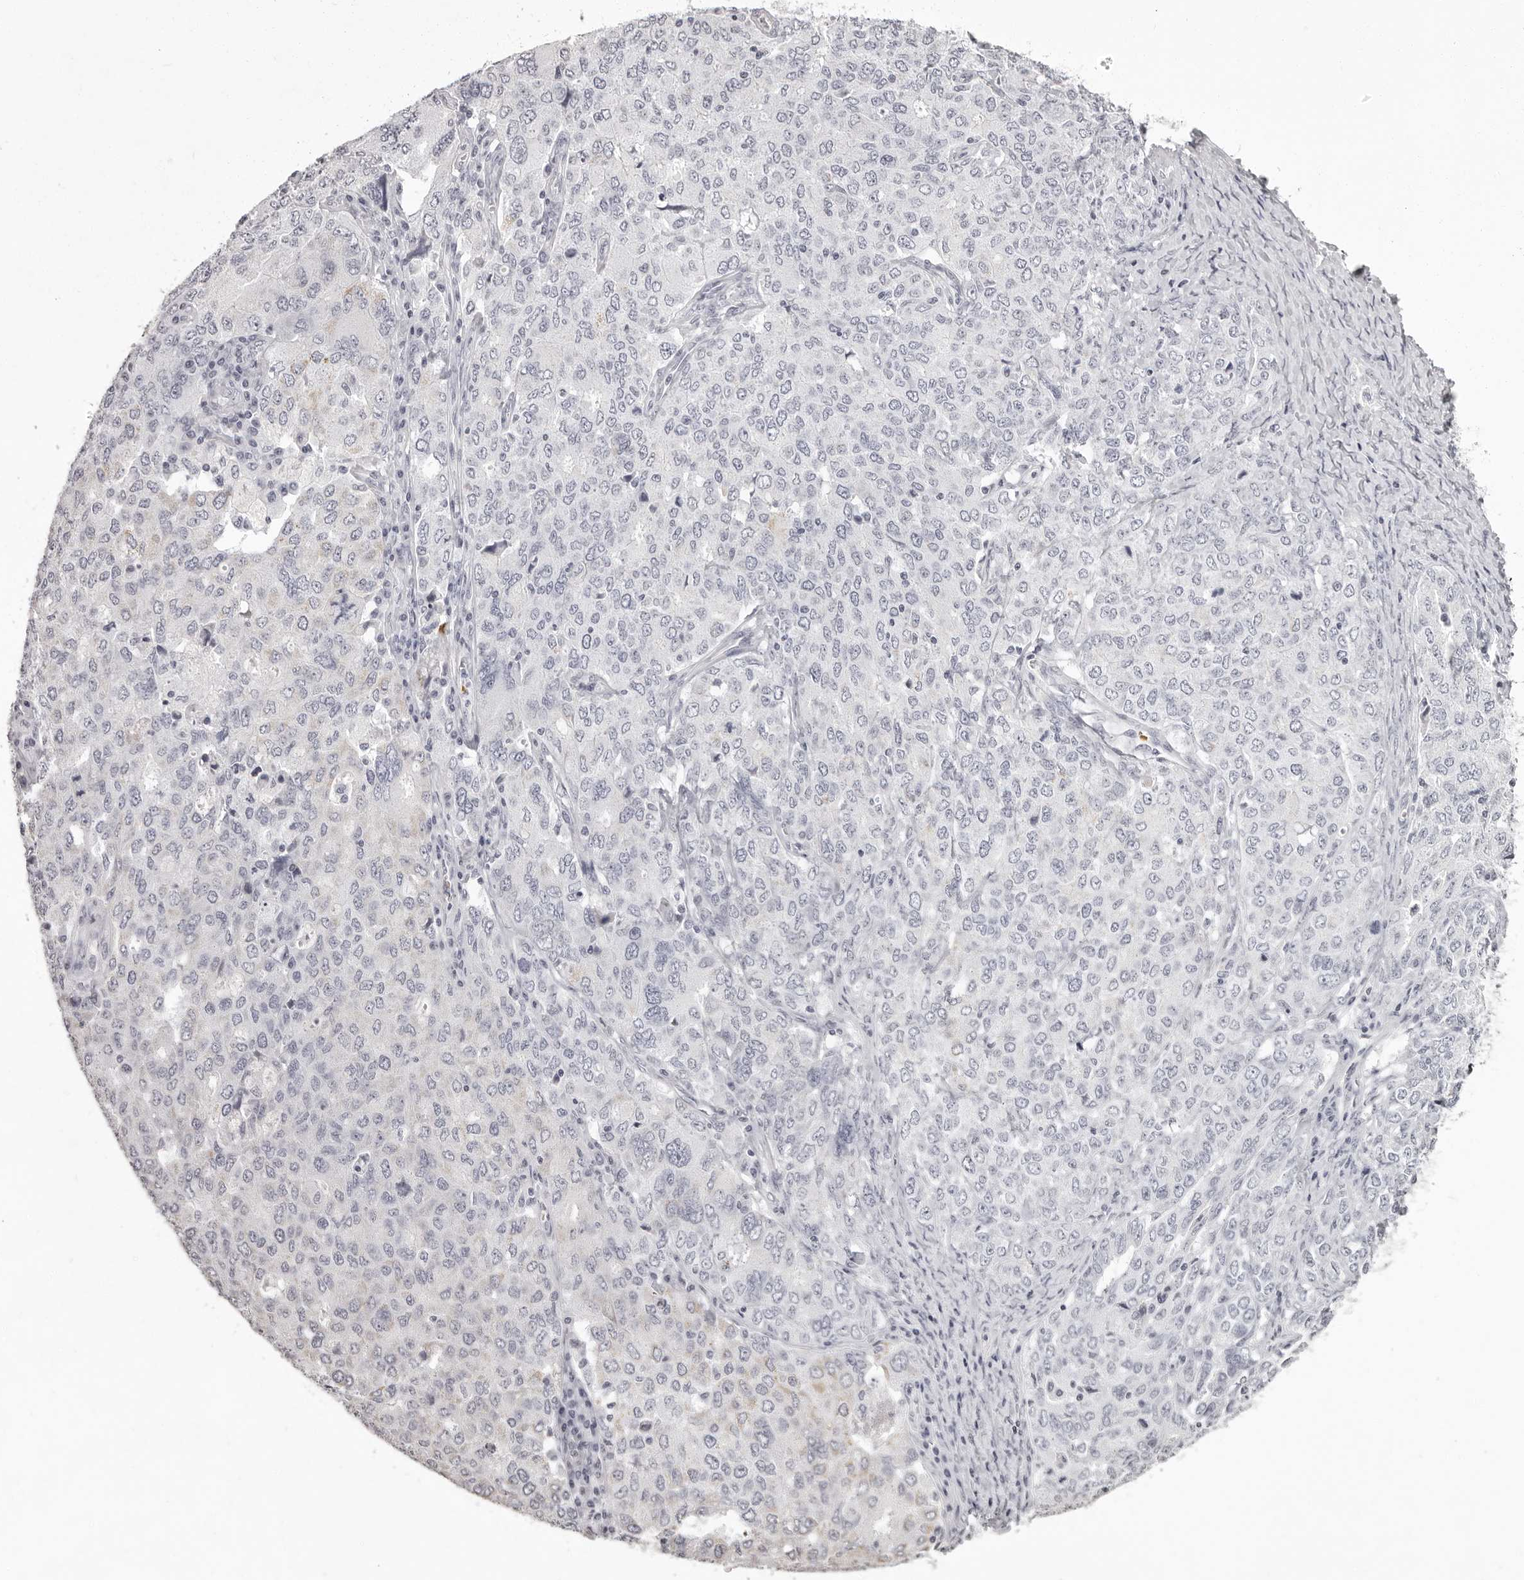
{"staining": {"intensity": "negative", "quantity": "none", "location": "none"}, "tissue": "ovarian cancer", "cell_type": "Tumor cells", "image_type": "cancer", "snomed": [{"axis": "morphology", "description": "Carcinoma, endometroid"}, {"axis": "topography", "description": "Ovary"}], "caption": "Endometroid carcinoma (ovarian) stained for a protein using IHC shows no staining tumor cells.", "gene": "C8orf74", "patient": {"sex": "female", "age": 62}}